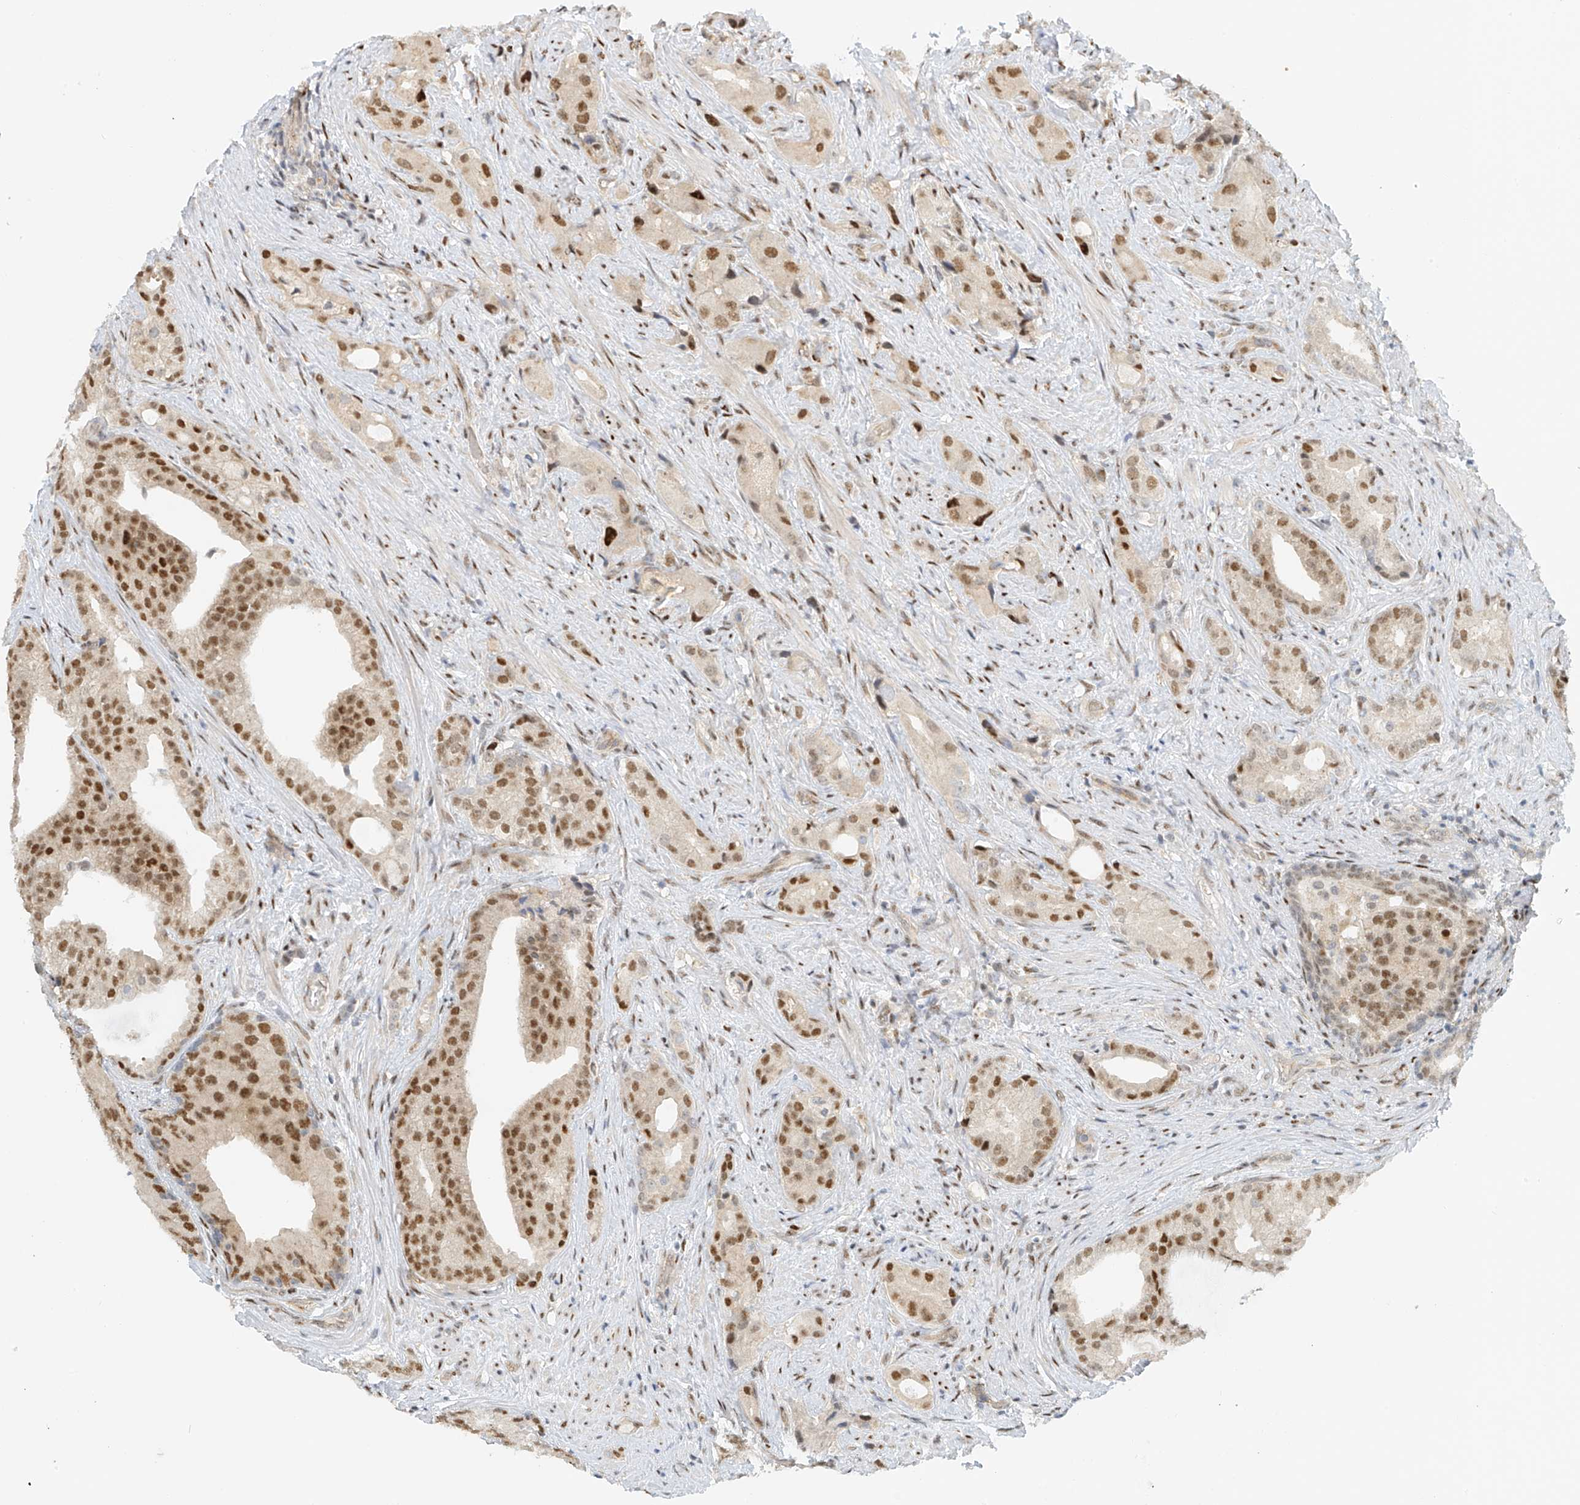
{"staining": {"intensity": "moderate", "quantity": ">75%", "location": "nuclear"}, "tissue": "prostate cancer", "cell_type": "Tumor cells", "image_type": "cancer", "snomed": [{"axis": "morphology", "description": "Adenocarcinoma, Low grade"}, {"axis": "topography", "description": "Prostate"}], "caption": "Immunohistochemical staining of prostate cancer shows medium levels of moderate nuclear protein positivity in approximately >75% of tumor cells.", "gene": "ZNF514", "patient": {"sex": "male", "age": 71}}